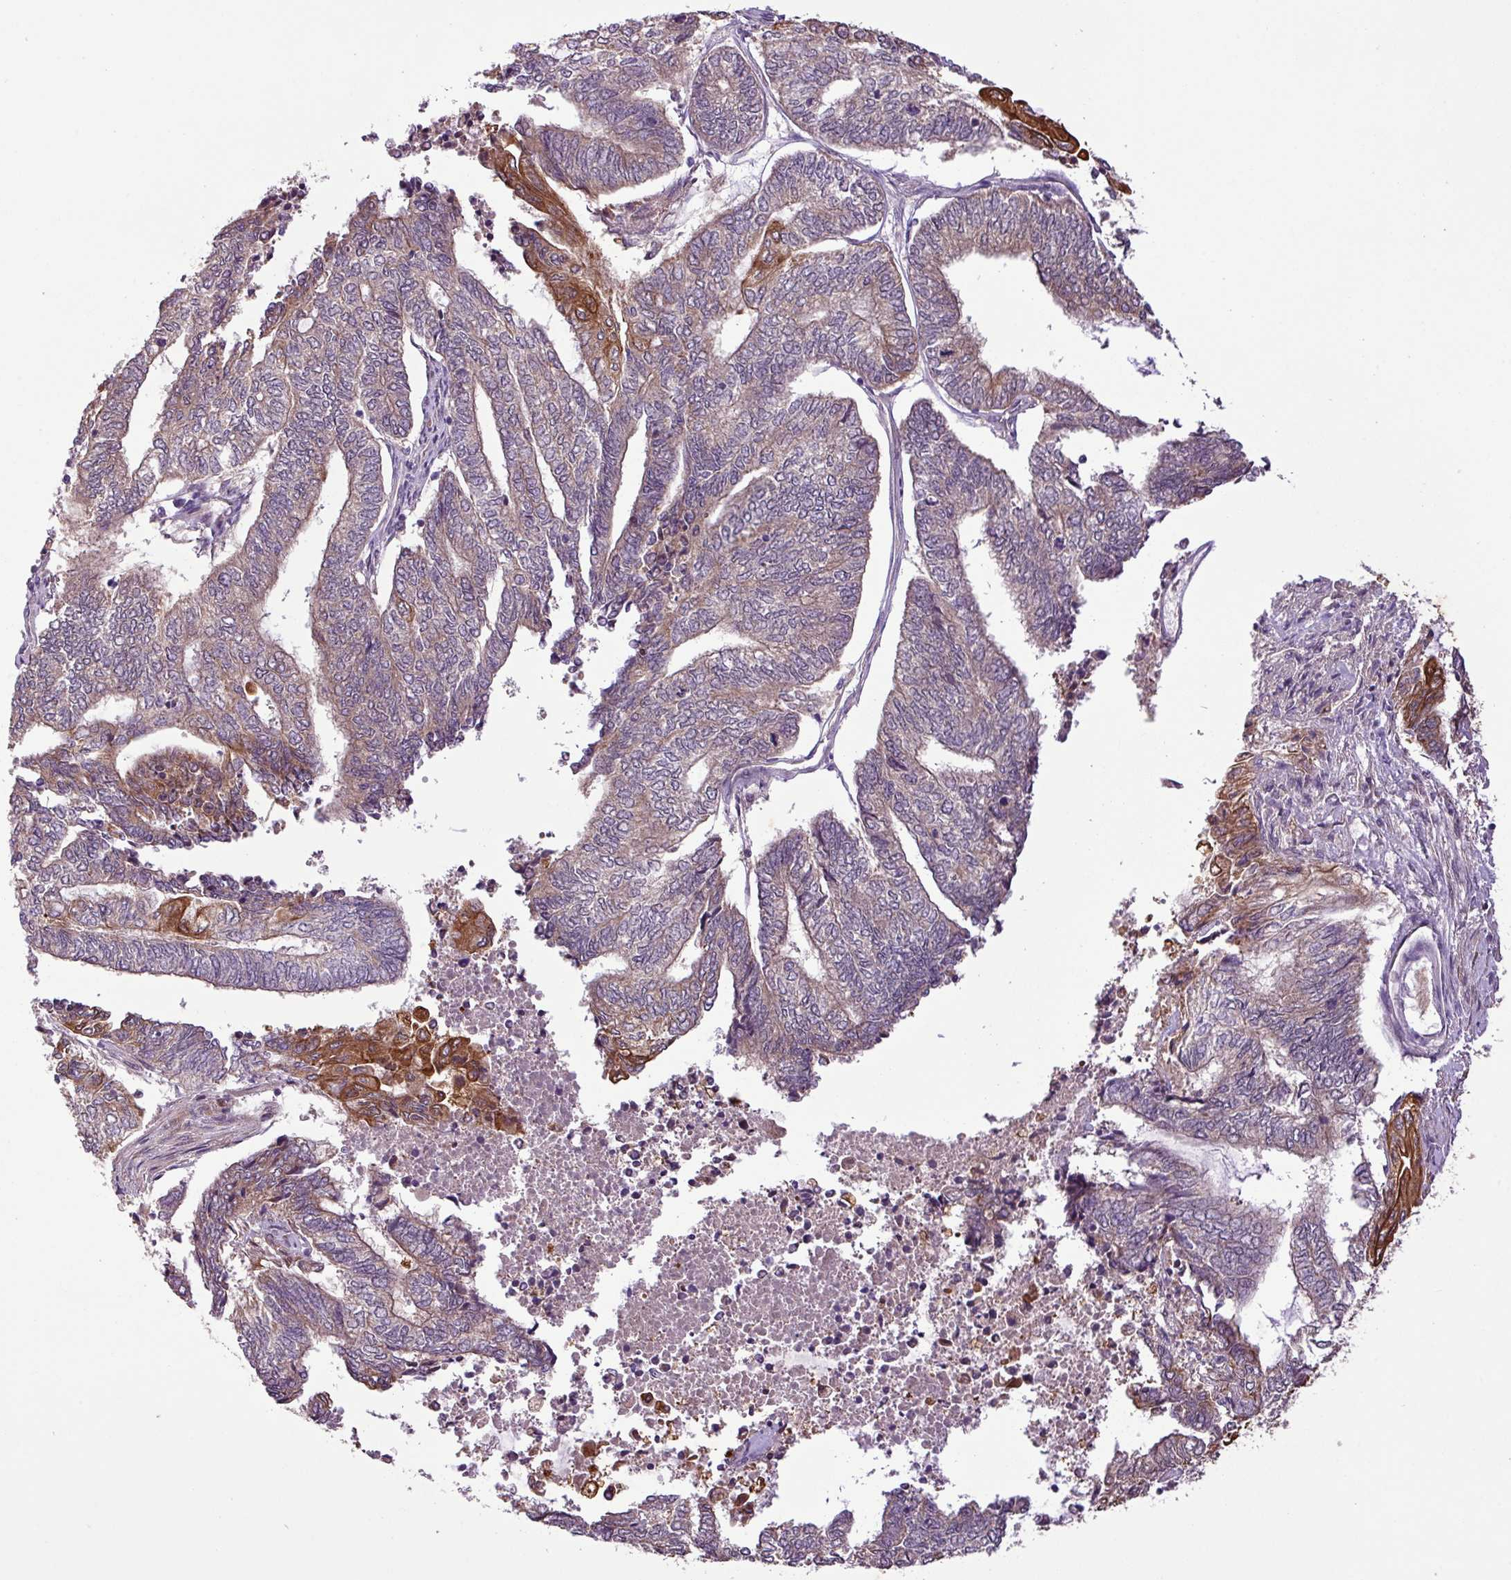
{"staining": {"intensity": "moderate", "quantity": "<25%", "location": "cytoplasmic/membranous"}, "tissue": "endometrial cancer", "cell_type": "Tumor cells", "image_type": "cancer", "snomed": [{"axis": "morphology", "description": "Adenocarcinoma, NOS"}, {"axis": "topography", "description": "Uterus"}, {"axis": "topography", "description": "Endometrium"}], "caption": "An image of human endometrial cancer (adenocarcinoma) stained for a protein demonstrates moderate cytoplasmic/membranous brown staining in tumor cells.", "gene": "TIMM10B", "patient": {"sex": "female", "age": 70}}